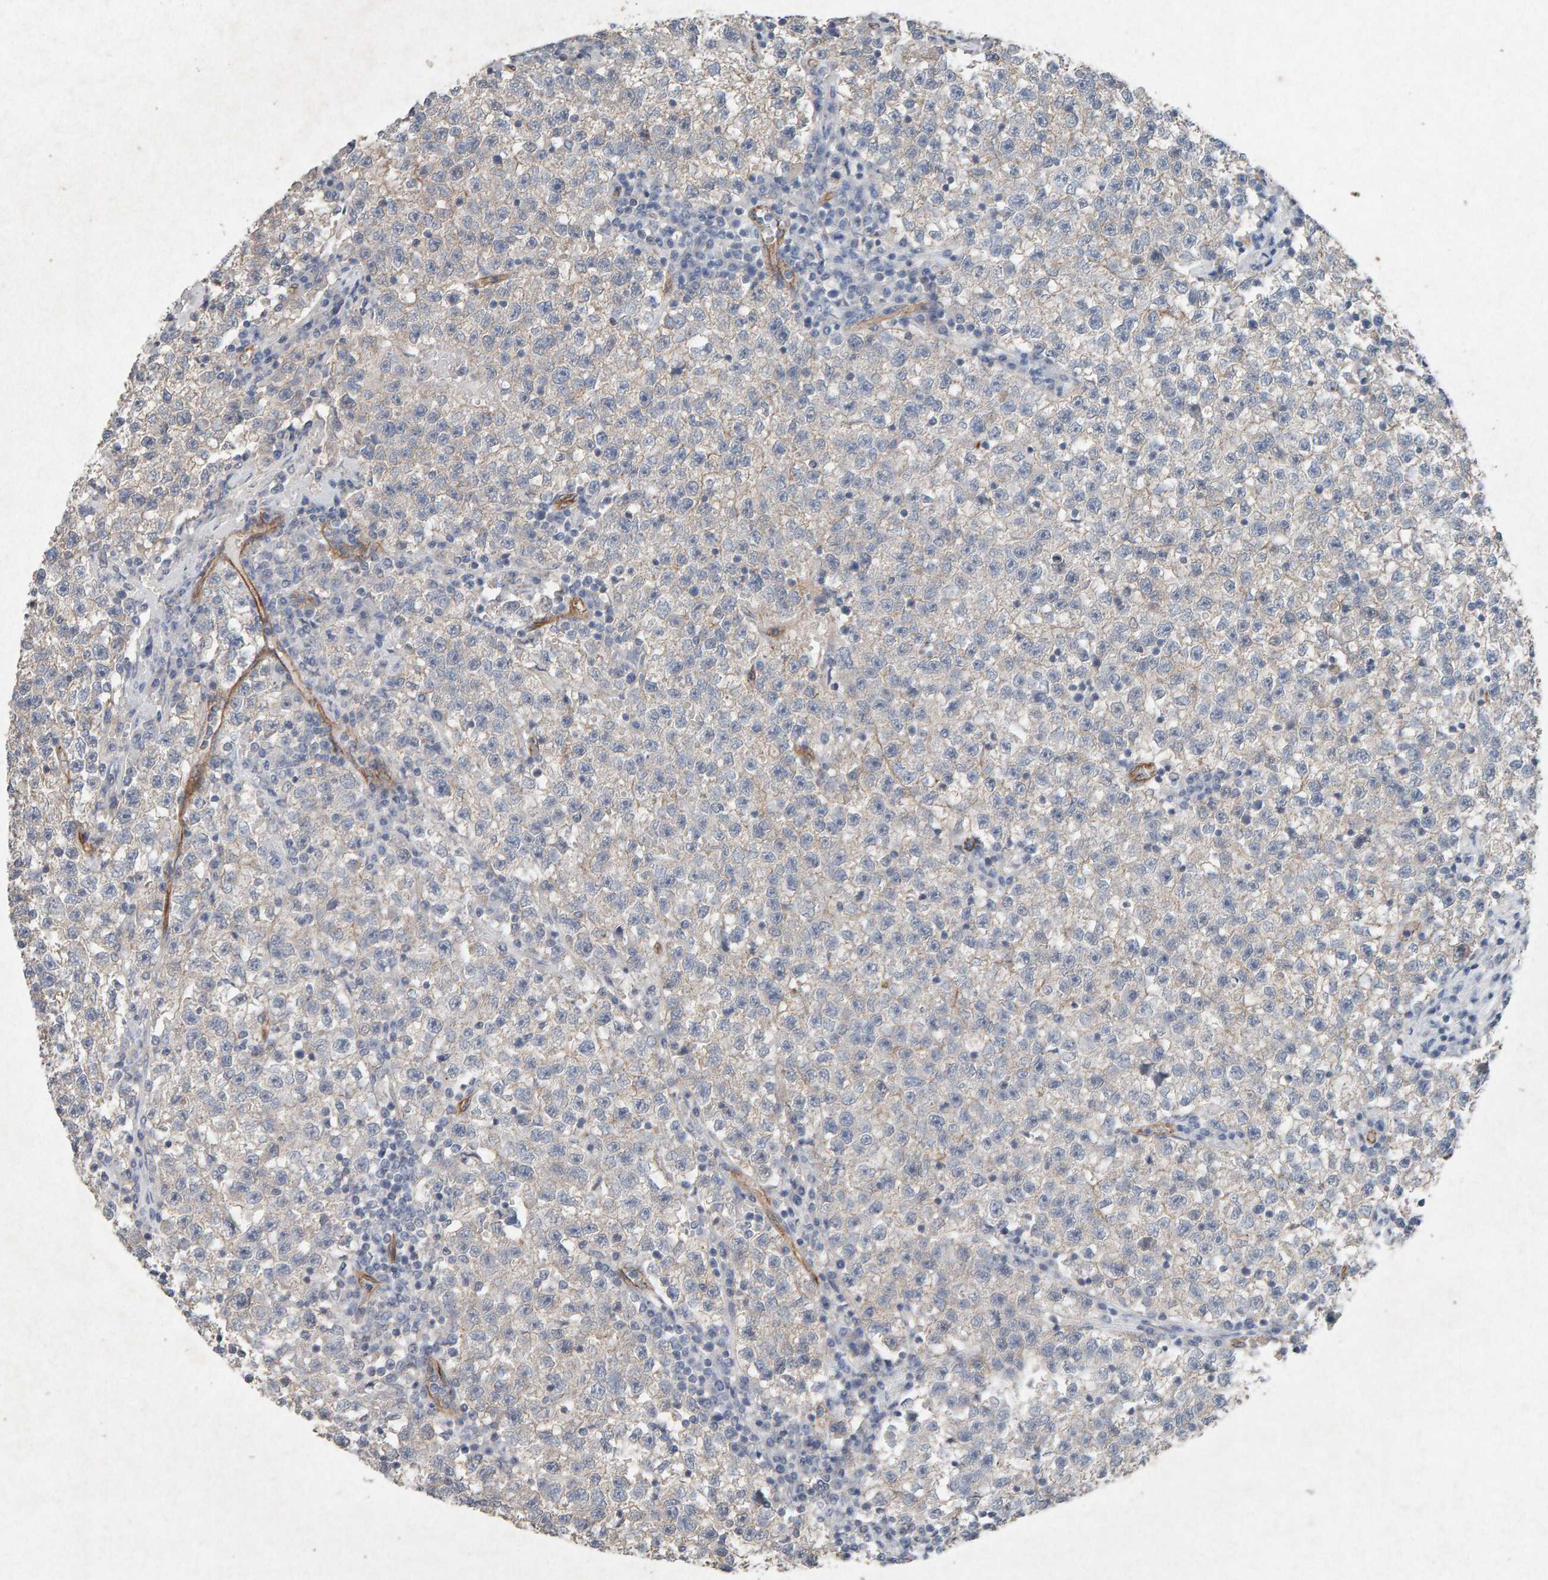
{"staining": {"intensity": "negative", "quantity": "none", "location": "none"}, "tissue": "testis cancer", "cell_type": "Tumor cells", "image_type": "cancer", "snomed": [{"axis": "morphology", "description": "Seminoma, NOS"}, {"axis": "topography", "description": "Testis"}], "caption": "Immunohistochemical staining of testis cancer (seminoma) shows no significant staining in tumor cells.", "gene": "PTPRM", "patient": {"sex": "male", "age": 22}}